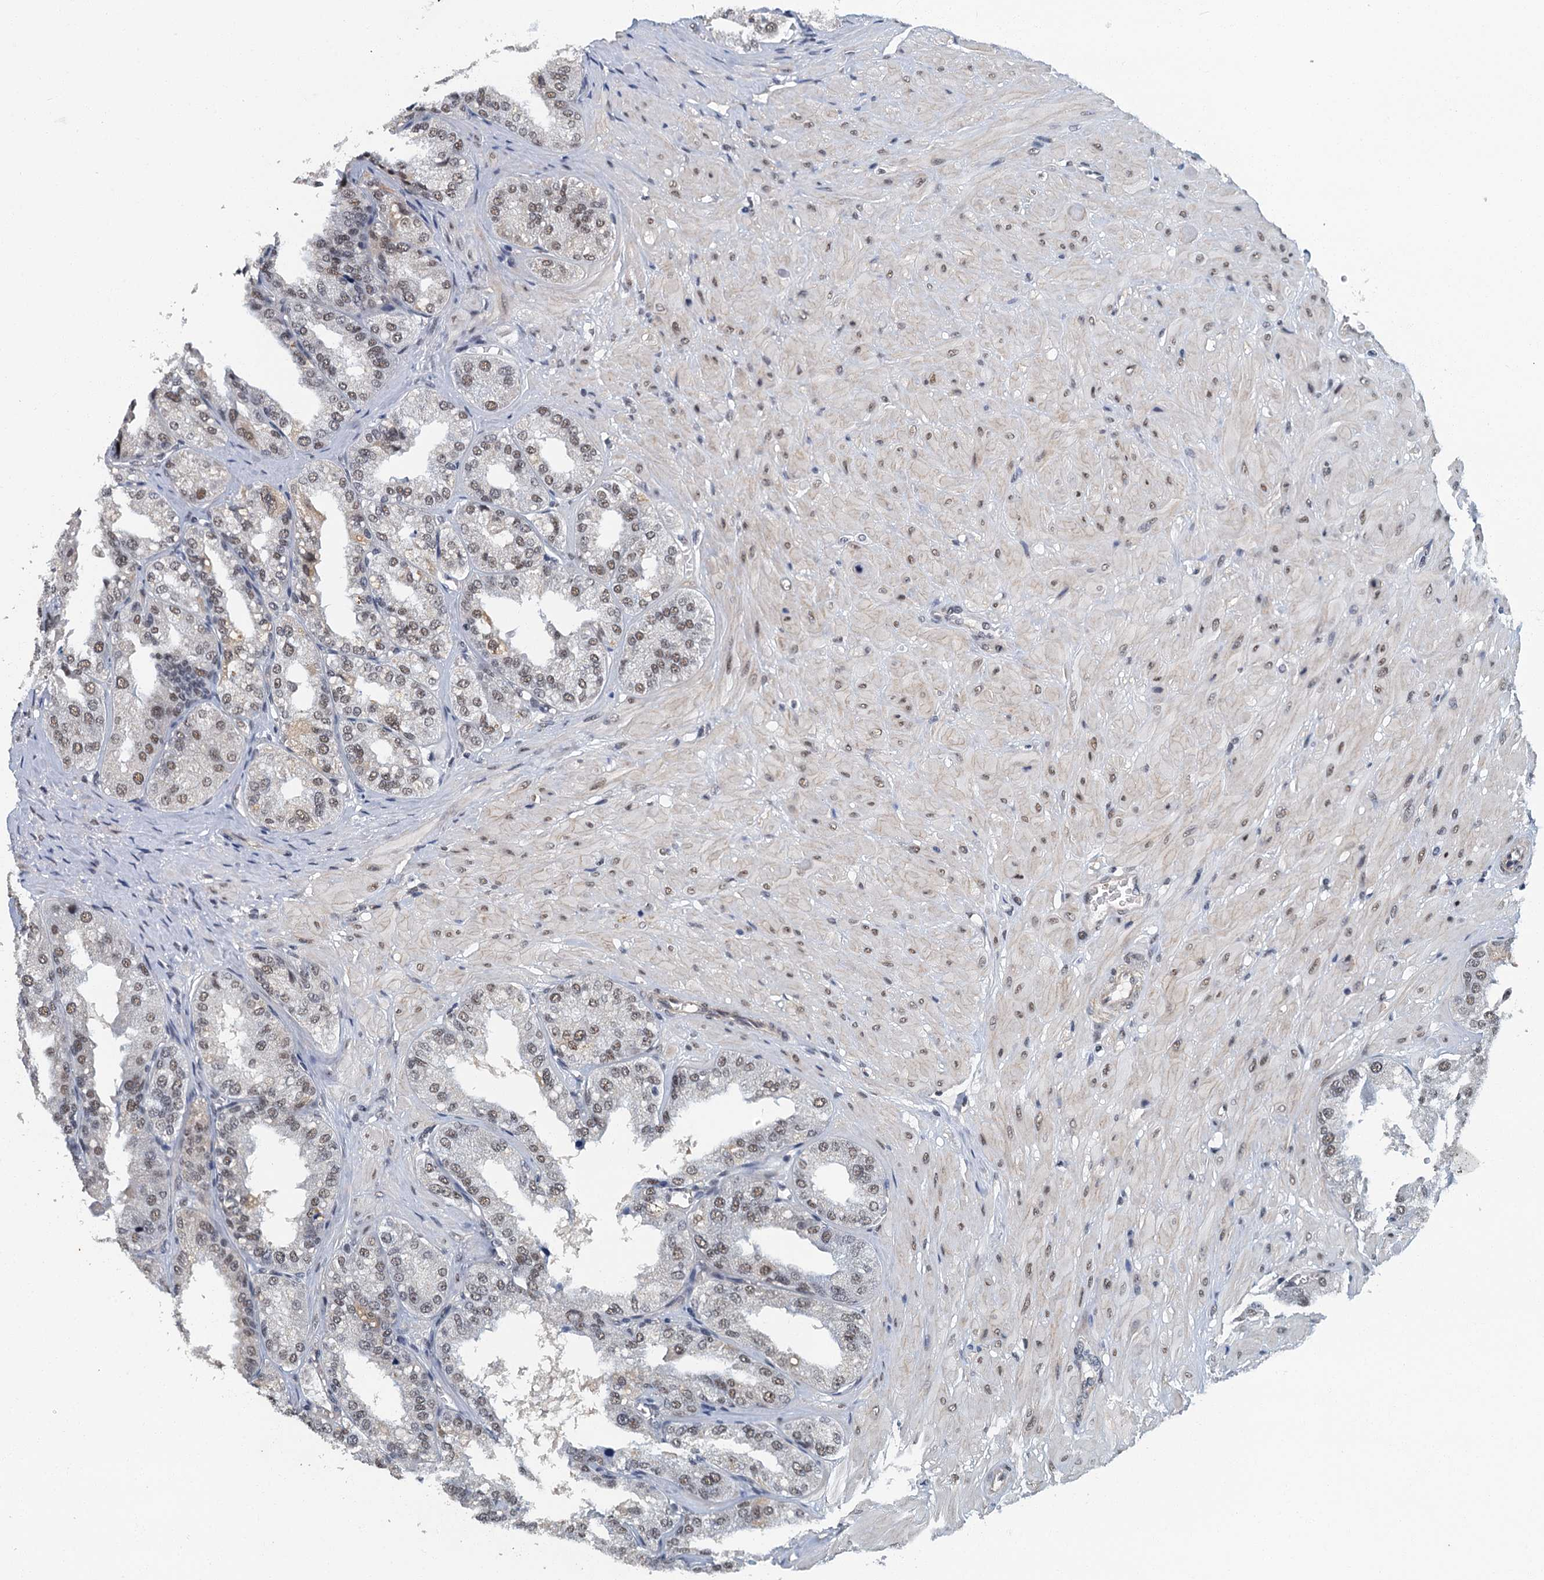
{"staining": {"intensity": "weak", "quantity": "25%-75%", "location": "nuclear"}, "tissue": "seminal vesicle", "cell_type": "Glandular cells", "image_type": "normal", "snomed": [{"axis": "morphology", "description": "Normal tissue, NOS"}, {"axis": "topography", "description": "Prostate"}, {"axis": "topography", "description": "Seminal veicle"}], "caption": "The micrograph shows immunohistochemical staining of benign seminal vesicle. There is weak nuclear staining is present in about 25%-75% of glandular cells. The staining was performed using DAB (3,3'-diaminobenzidine), with brown indicating positive protein expression. Nuclei are stained blue with hematoxylin.", "gene": "GADL1", "patient": {"sex": "male", "age": 51}}